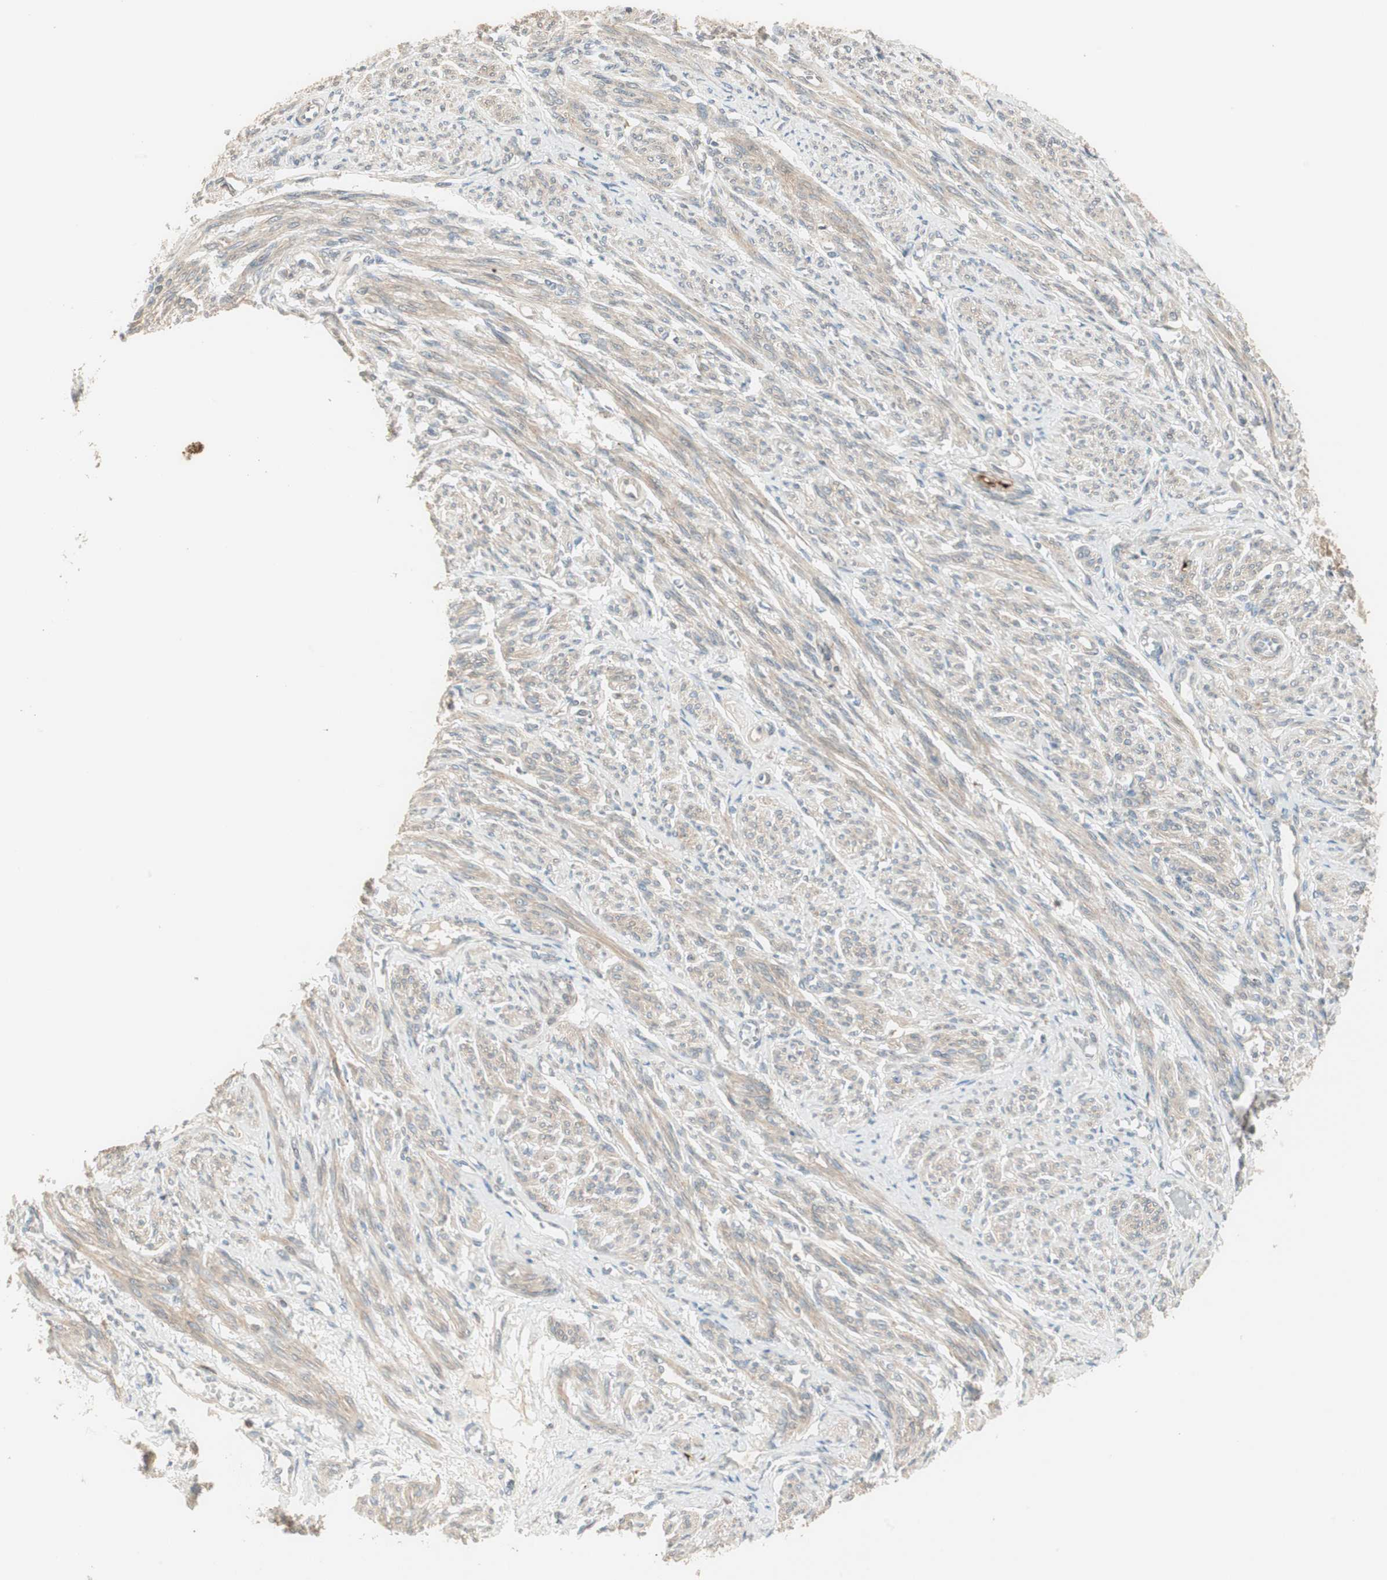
{"staining": {"intensity": "moderate", "quantity": ">75%", "location": "cytoplasmic/membranous"}, "tissue": "smooth muscle", "cell_type": "Smooth muscle cells", "image_type": "normal", "snomed": [{"axis": "morphology", "description": "Normal tissue, NOS"}, {"axis": "topography", "description": "Smooth muscle"}], "caption": "The immunohistochemical stain highlights moderate cytoplasmic/membranous staining in smooth muscle cells of benign smooth muscle. The protein is stained brown, and the nuclei are stained in blue (DAB IHC with brightfield microscopy, high magnification).", "gene": "SFRP1", "patient": {"sex": "female", "age": 65}}